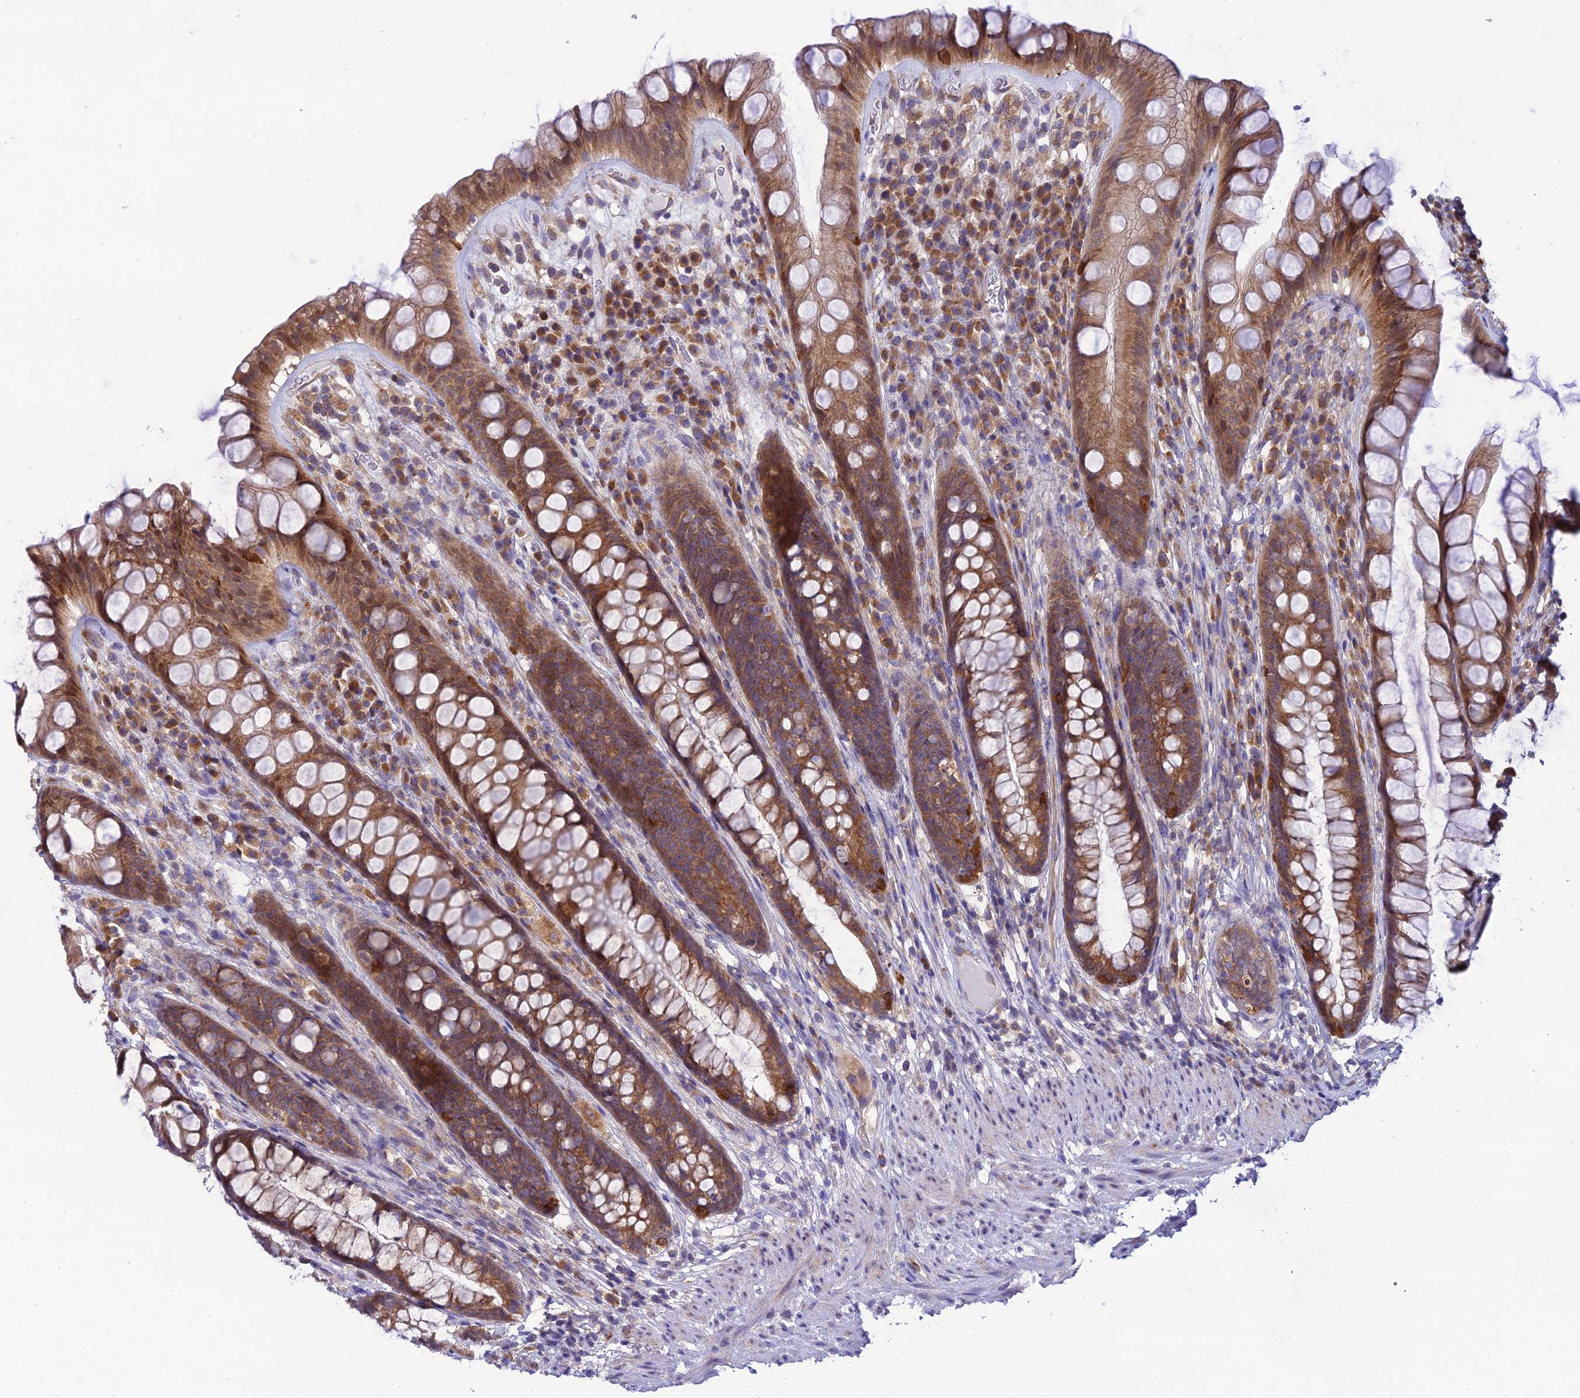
{"staining": {"intensity": "moderate", "quantity": ">75%", "location": "cytoplasmic/membranous"}, "tissue": "rectum", "cell_type": "Glandular cells", "image_type": "normal", "snomed": [{"axis": "morphology", "description": "Normal tissue, NOS"}, {"axis": "topography", "description": "Rectum"}], "caption": "An immunohistochemistry image of unremarkable tissue is shown. Protein staining in brown highlights moderate cytoplasmic/membranous positivity in rectum within glandular cells.", "gene": "CLCN7", "patient": {"sex": "male", "age": 74}}